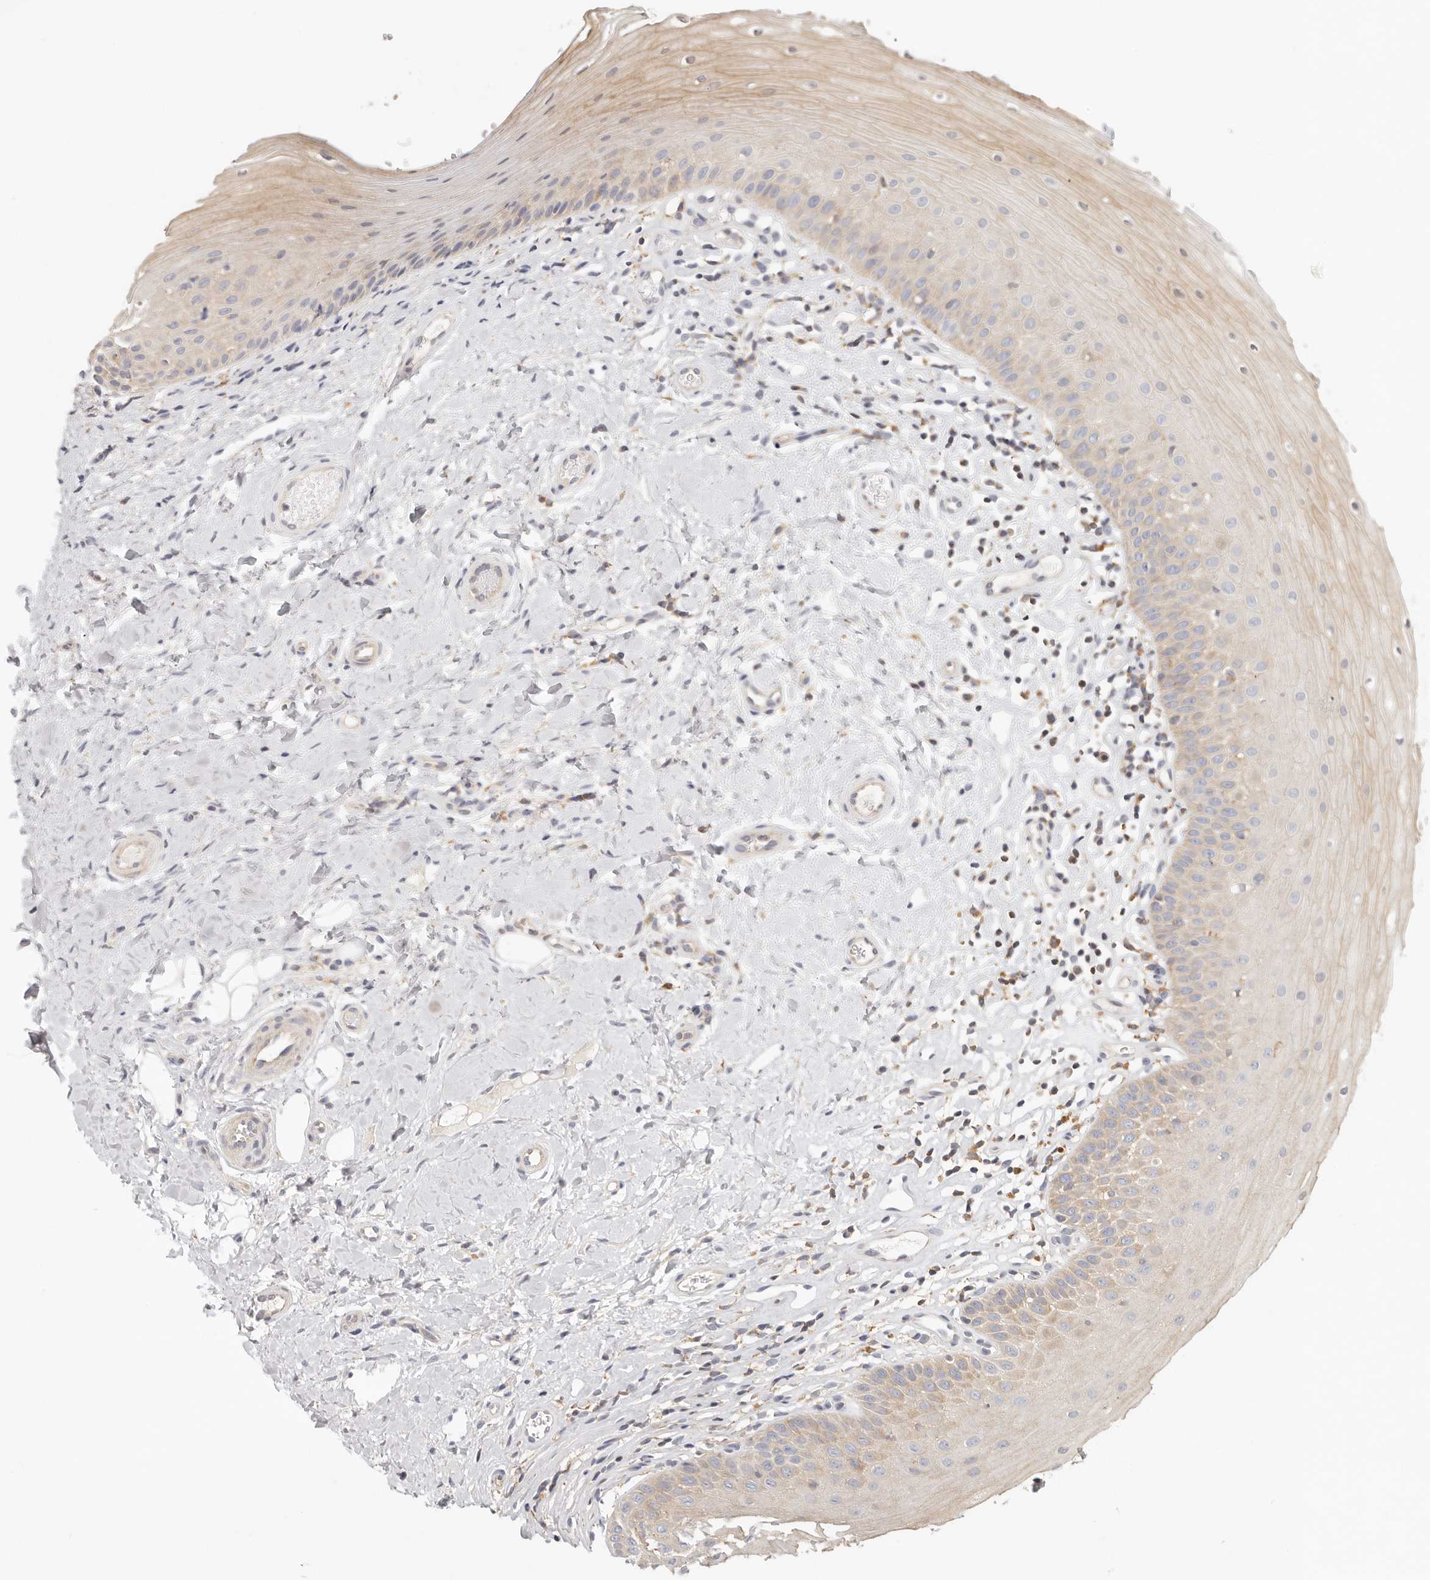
{"staining": {"intensity": "strong", "quantity": "<25%", "location": "cytoplasmic/membranous"}, "tissue": "oral mucosa", "cell_type": "Squamous epithelial cells", "image_type": "normal", "snomed": [{"axis": "morphology", "description": "Normal tissue, NOS"}, {"axis": "topography", "description": "Oral tissue"}], "caption": "Oral mucosa stained with immunohistochemistry (IHC) exhibits strong cytoplasmic/membranous expression in approximately <25% of squamous epithelial cells.", "gene": "ANXA9", "patient": {"sex": "female", "age": 56}}